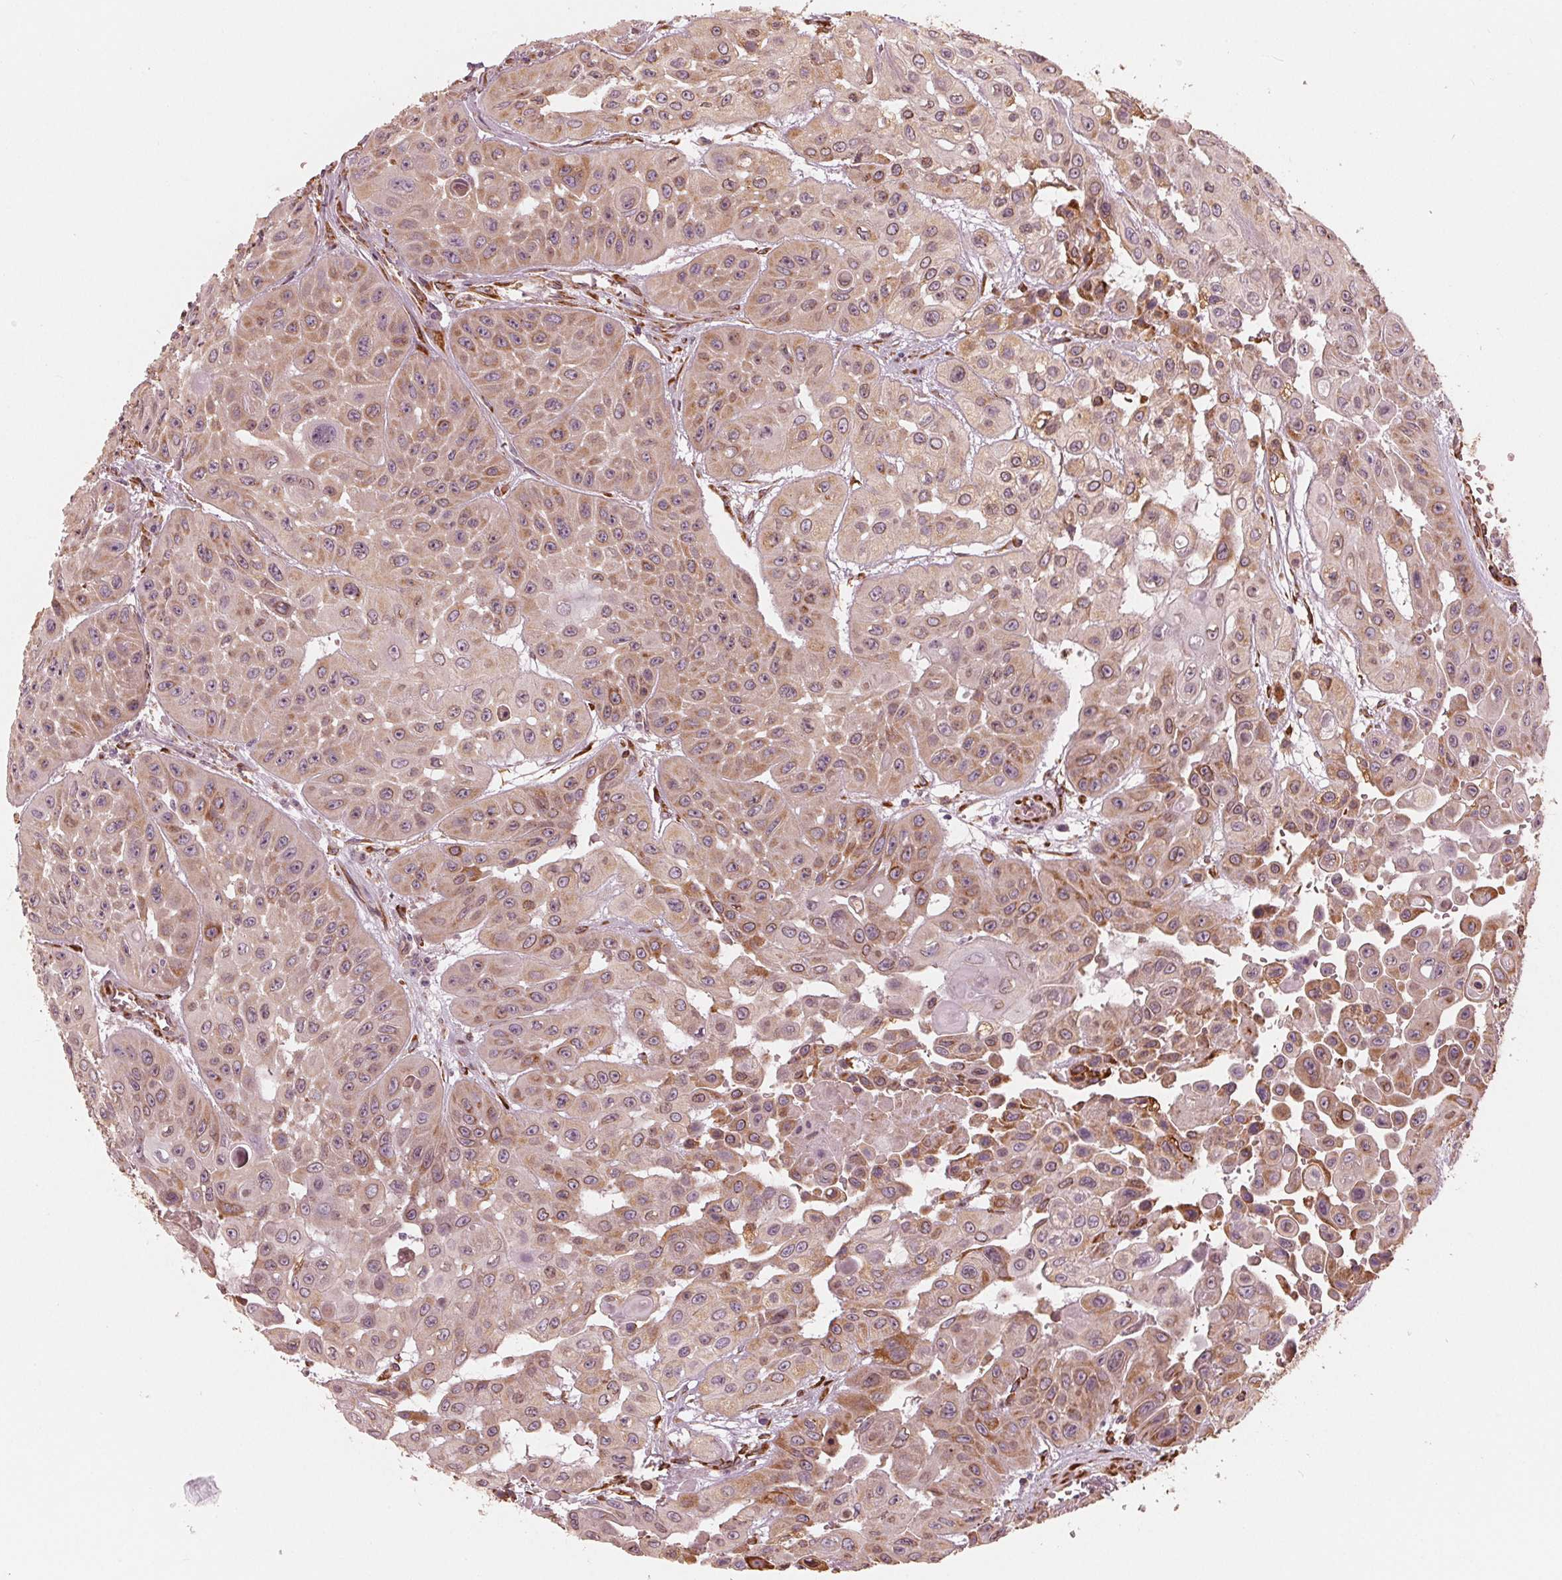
{"staining": {"intensity": "moderate", "quantity": "25%-75%", "location": "cytoplasmic/membranous"}, "tissue": "head and neck cancer", "cell_type": "Tumor cells", "image_type": "cancer", "snomed": [{"axis": "morphology", "description": "Adenocarcinoma, NOS"}, {"axis": "topography", "description": "Head-Neck"}], "caption": "Human head and neck adenocarcinoma stained for a protein (brown) exhibits moderate cytoplasmic/membranous positive expression in approximately 25%-75% of tumor cells.", "gene": "IKBIP", "patient": {"sex": "male", "age": 73}}